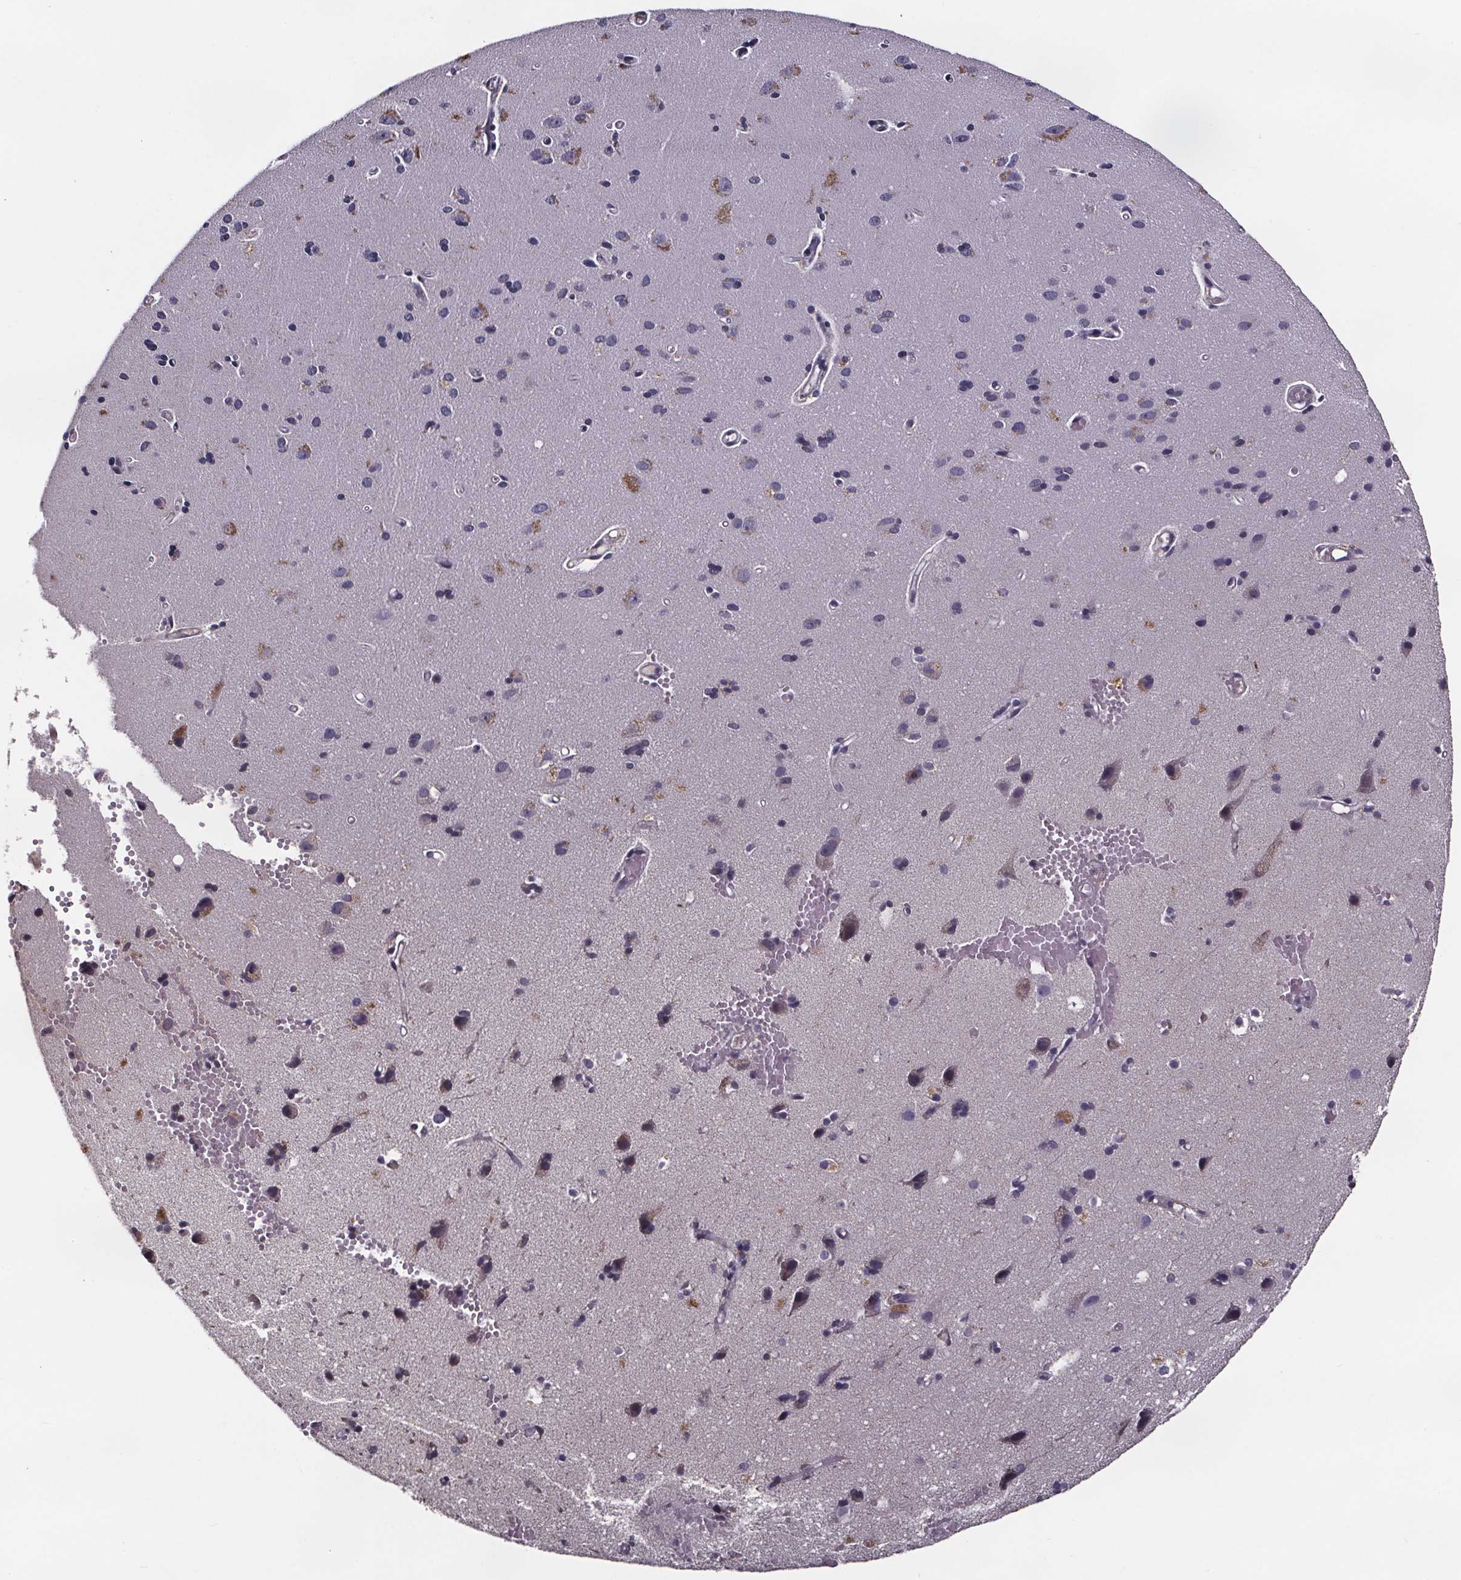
{"staining": {"intensity": "negative", "quantity": "none", "location": "none"}, "tissue": "cerebral cortex", "cell_type": "Endothelial cells", "image_type": "normal", "snomed": [{"axis": "morphology", "description": "Normal tissue, NOS"}, {"axis": "morphology", "description": "Glioma, malignant, High grade"}, {"axis": "topography", "description": "Cerebral cortex"}], "caption": "High power microscopy micrograph of an immunohistochemistry histopathology image of normal cerebral cortex, revealing no significant staining in endothelial cells. Nuclei are stained in blue.", "gene": "NPHP4", "patient": {"sex": "male", "age": 71}}